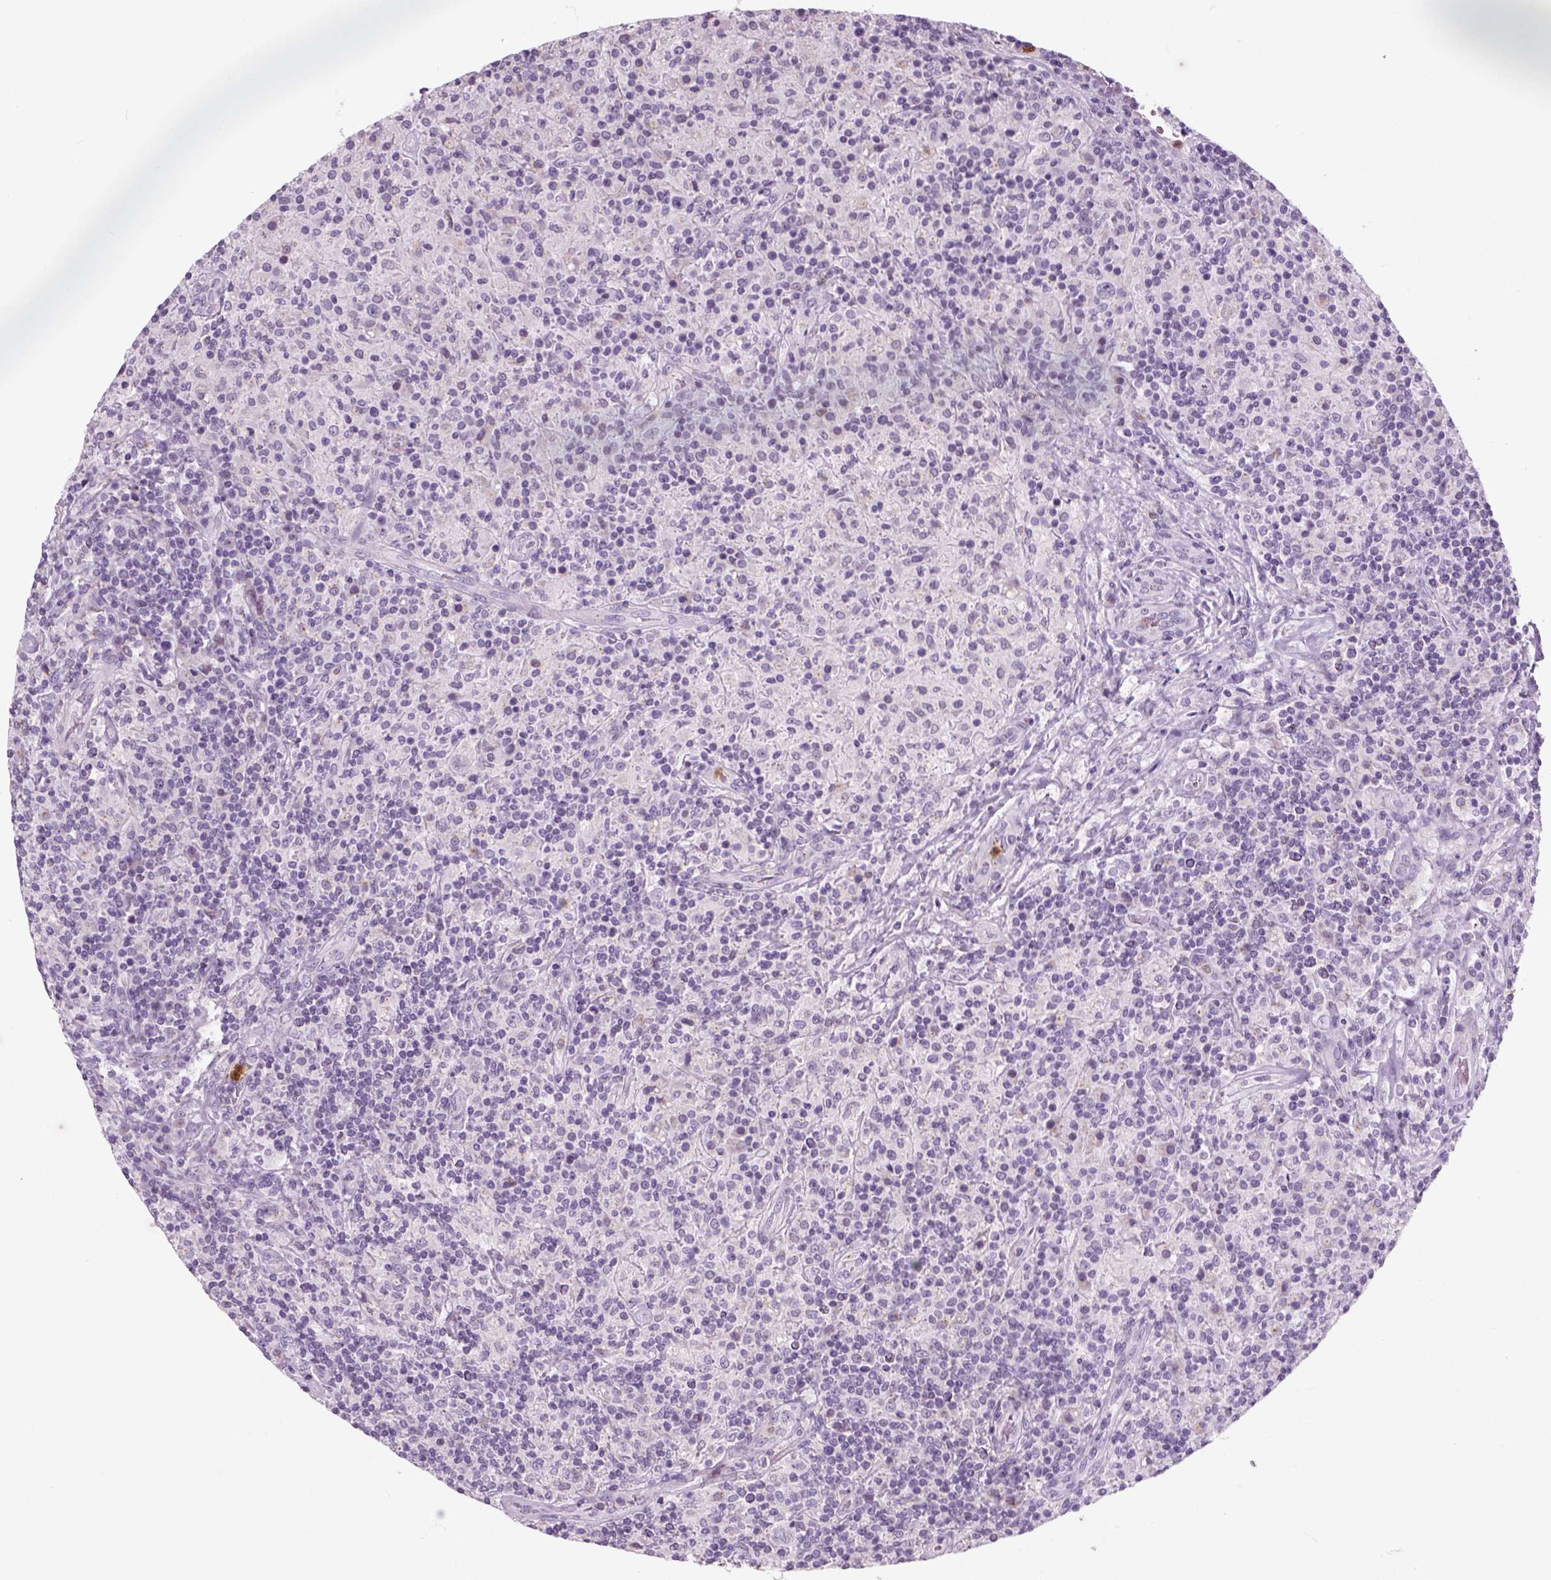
{"staining": {"intensity": "negative", "quantity": "none", "location": "none"}, "tissue": "lymphoma", "cell_type": "Tumor cells", "image_type": "cancer", "snomed": [{"axis": "morphology", "description": "Hodgkin's disease, NOS"}, {"axis": "topography", "description": "Lymph node"}], "caption": "The micrograph demonstrates no significant positivity in tumor cells of lymphoma.", "gene": "IL4", "patient": {"sex": "male", "age": 70}}